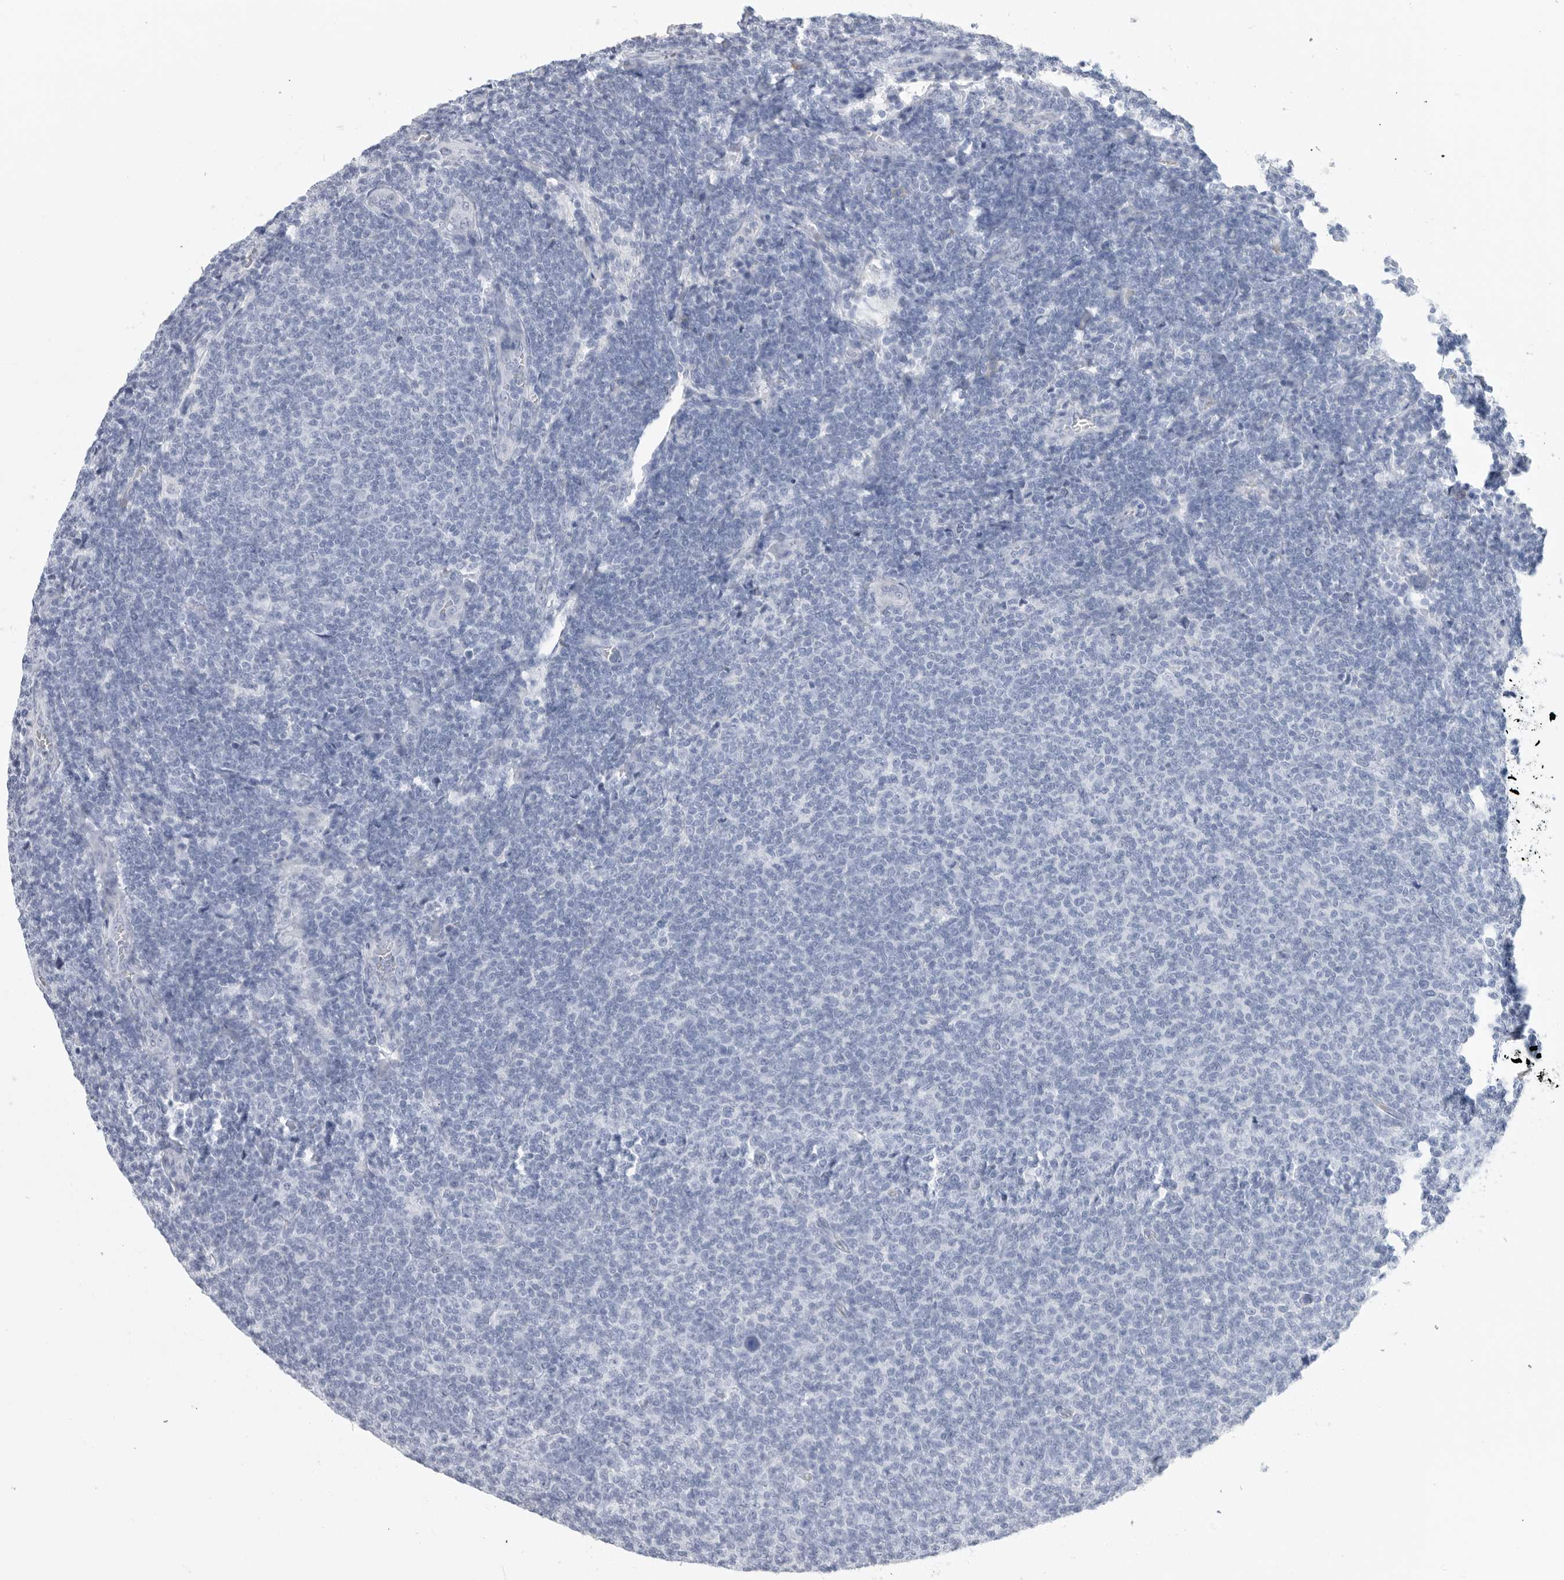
{"staining": {"intensity": "negative", "quantity": "none", "location": "none"}, "tissue": "lymphoma", "cell_type": "Tumor cells", "image_type": "cancer", "snomed": [{"axis": "morphology", "description": "Malignant lymphoma, non-Hodgkin's type, Low grade"}, {"axis": "topography", "description": "Lymph node"}], "caption": "Human low-grade malignant lymphoma, non-Hodgkin's type stained for a protein using IHC displays no positivity in tumor cells.", "gene": "ARHGEF10", "patient": {"sex": "male", "age": 66}}